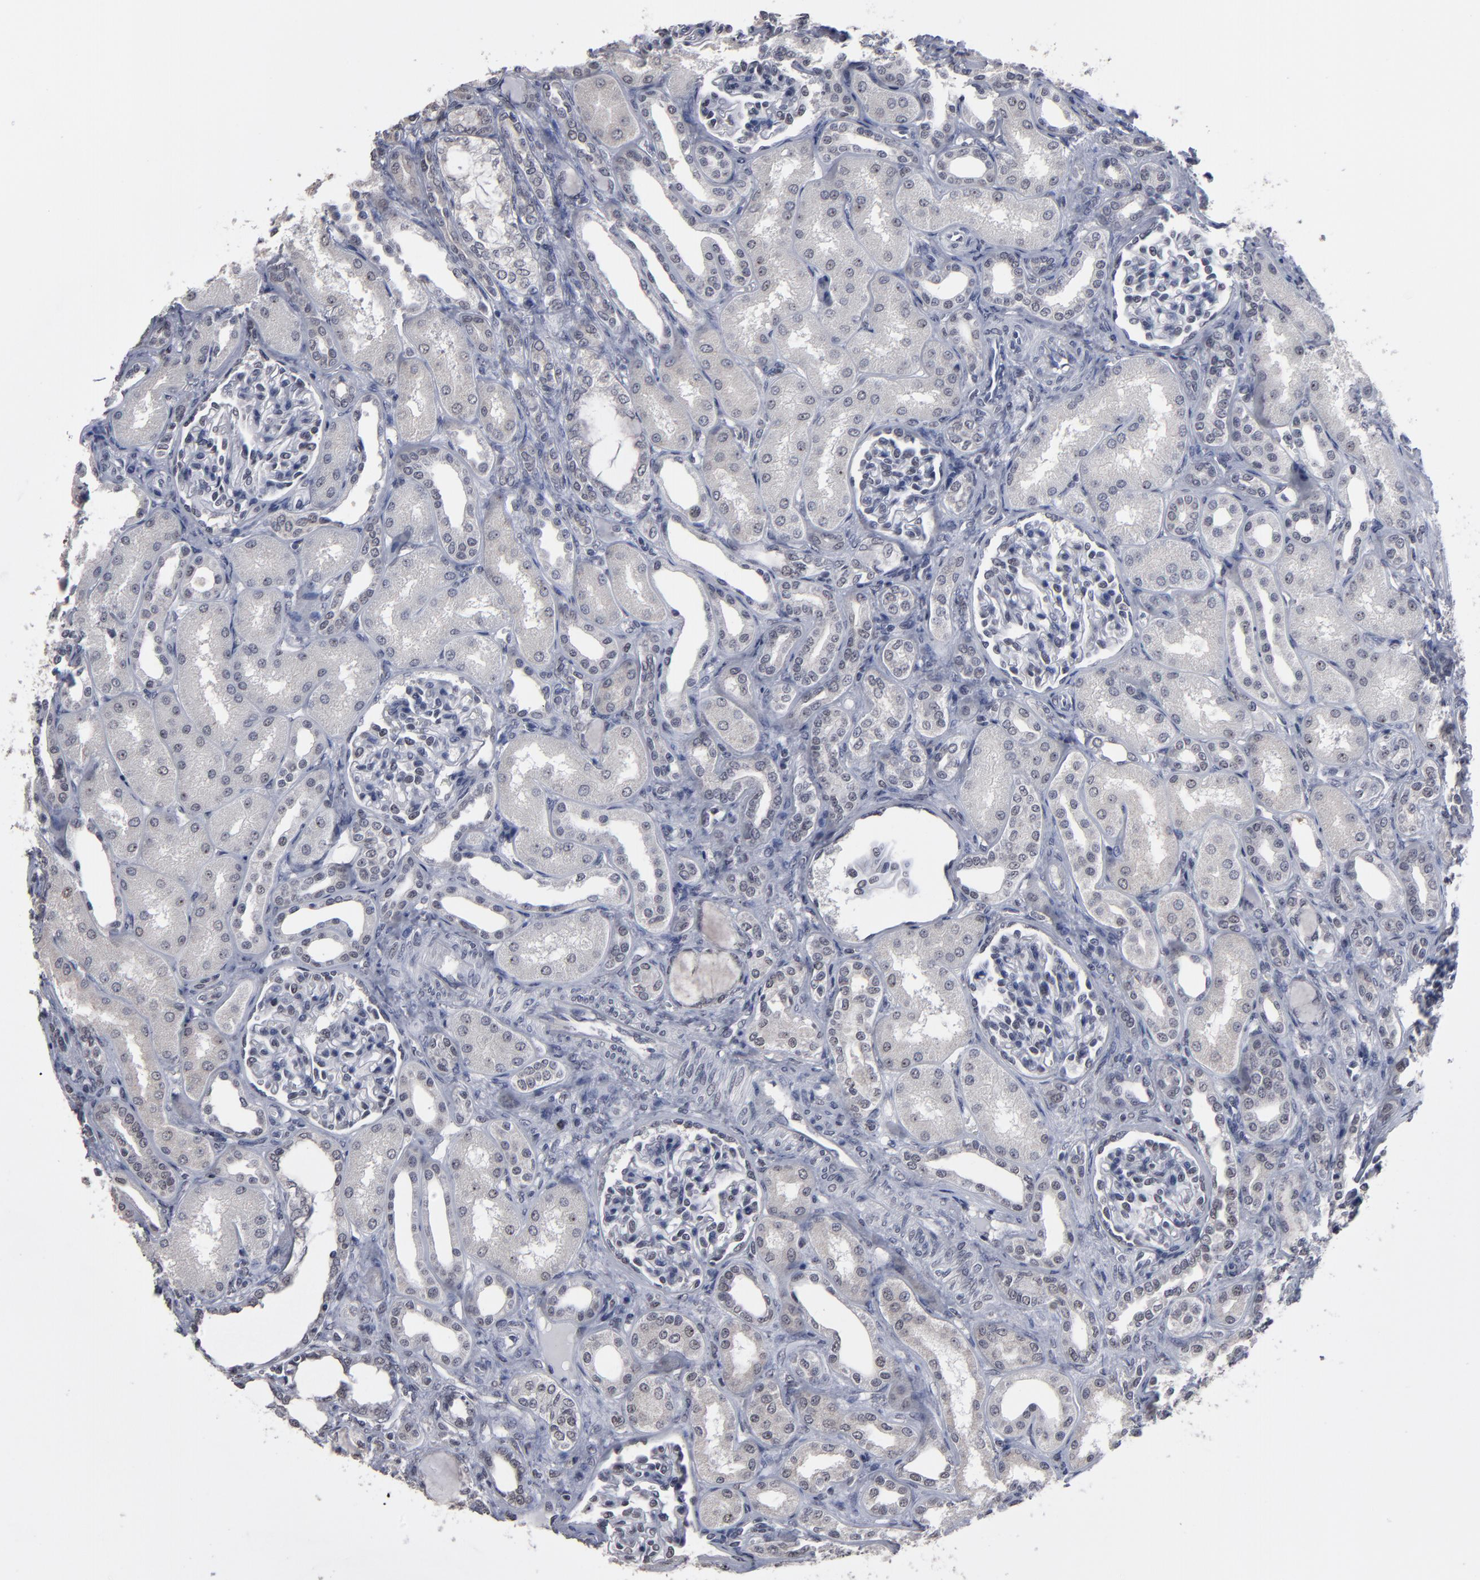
{"staining": {"intensity": "negative", "quantity": "none", "location": "none"}, "tissue": "kidney", "cell_type": "Cells in glomeruli", "image_type": "normal", "snomed": [{"axis": "morphology", "description": "Normal tissue, NOS"}, {"axis": "topography", "description": "Kidney"}], "caption": "Protein analysis of unremarkable kidney displays no significant expression in cells in glomeruli.", "gene": "SSRP1", "patient": {"sex": "male", "age": 7}}